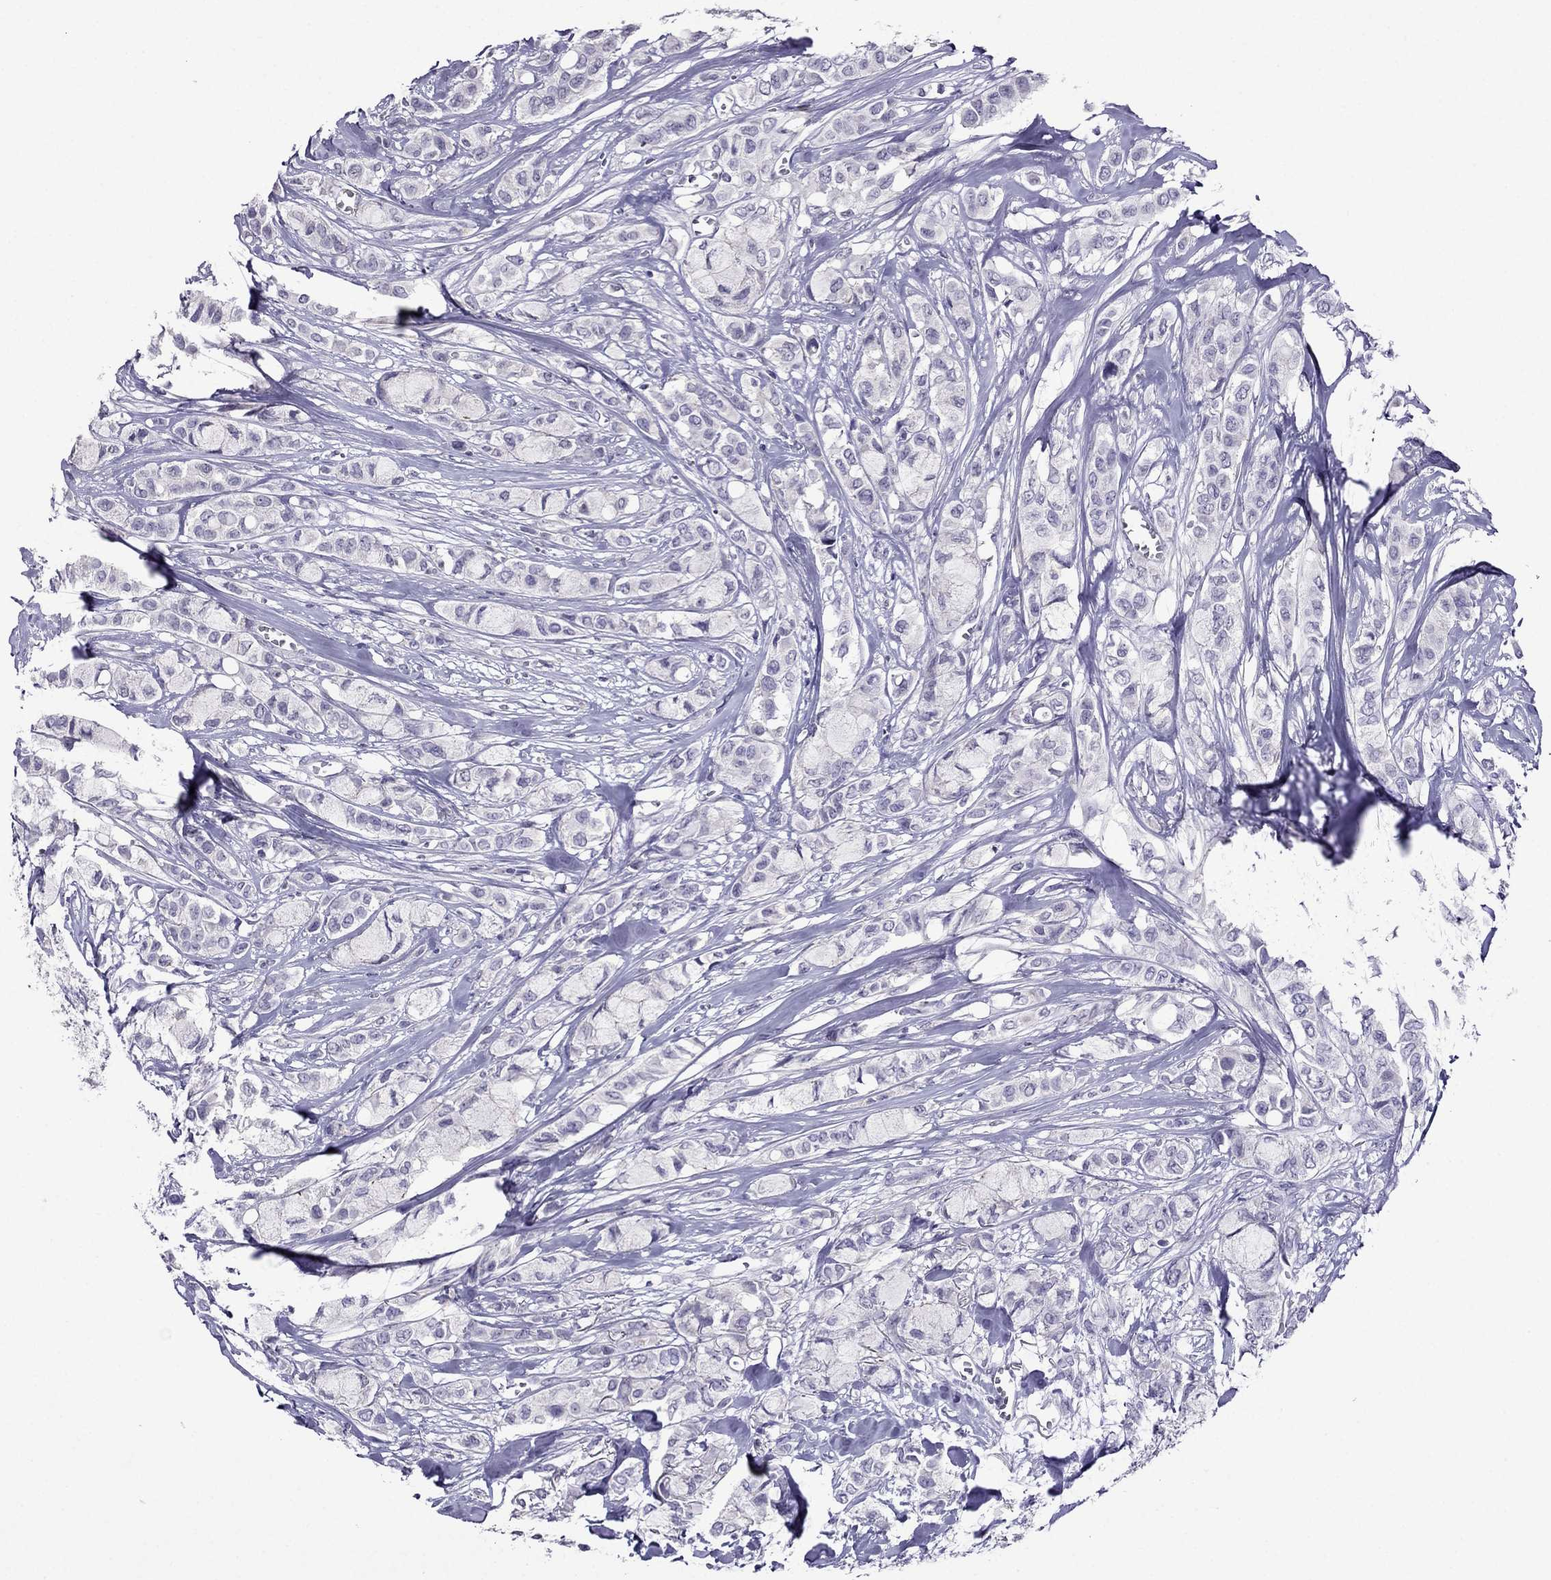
{"staining": {"intensity": "negative", "quantity": "none", "location": "none"}, "tissue": "breast cancer", "cell_type": "Tumor cells", "image_type": "cancer", "snomed": [{"axis": "morphology", "description": "Duct carcinoma"}, {"axis": "topography", "description": "Breast"}], "caption": "Immunohistochemistry of breast cancer reveals no expression in tumor cells. (DAB immunohistochemistry visualized using brightfield microscopy, high magnification).", "gene": "SPTBN4", "patient": {"sex": "female", "age": 85}}